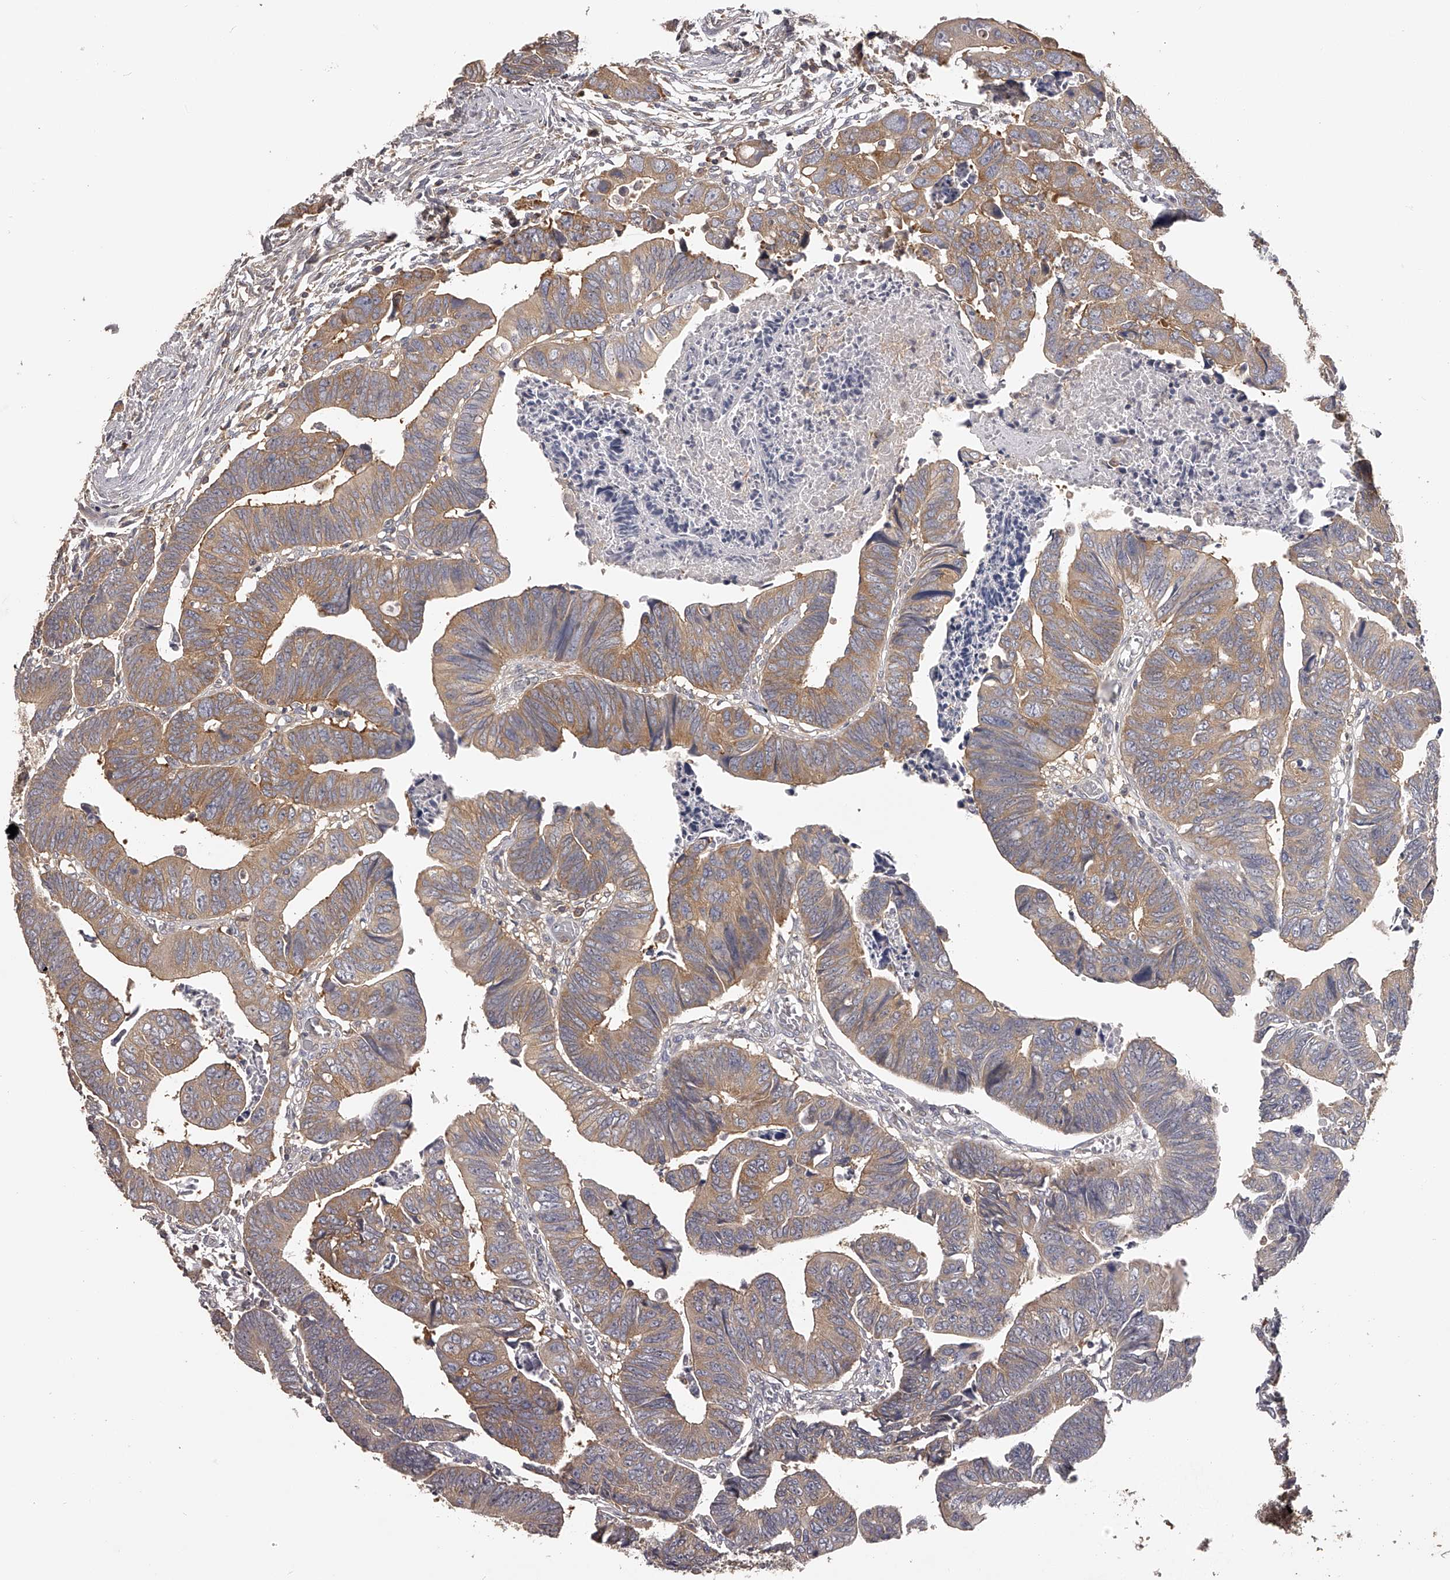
{"staining": {"intensity": "moderate", "quantity": "25%-75%", "location": "cytoplasmic/membranous"}, "tissue": "colorectal cancer", "cell_type": "Tumor cells", "image_type": "cancer", "snomed": [{"axis": "morphology", "description": "Adenocarcinoma, NOS"}, {"axis": "topography", "description": "Rectum"}], "caption": "IHC of human colorectal adenocarcinoma demonstrates medium levels of moderate cytoplasmic/membranous expression in approximately 25%-75% of tumor cells. The protein is stained brown, and the nuclei are stained in blue (DAB IHC with brightfield microscopy, high magnification).", "gene": "TNN", "patient": {"sex": "female", "age": 65}}